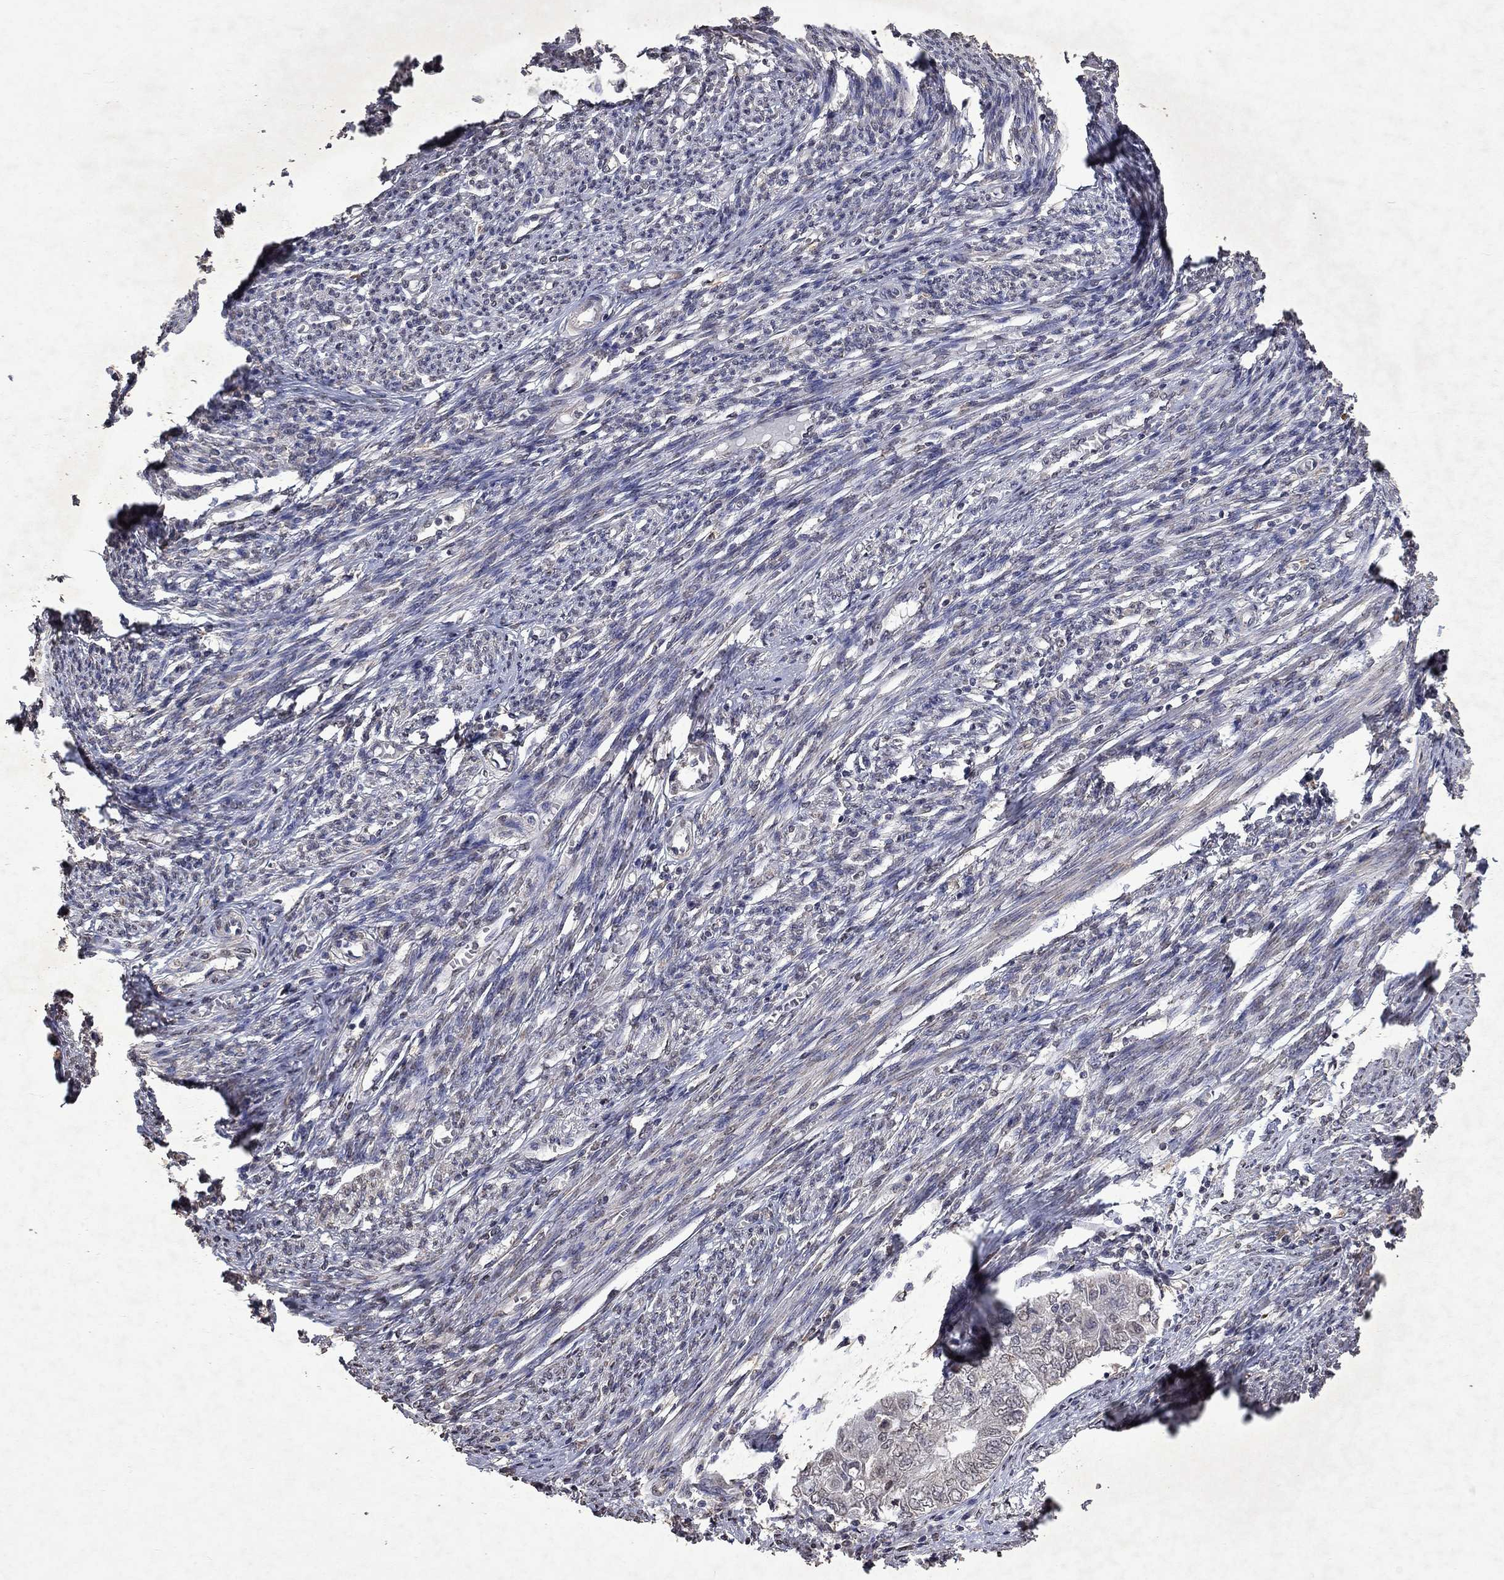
{"staining": {"intensity": "negative", "quantity": "none", "location": "none"}, "tissue": "endometrial cancer", "cell_type": "Tumor cells", "image_type": "cancer", "snomed": [{"axis": "morphology", "description": "Adenocarcinoma, NOS"}, {"axis": "topography", "description": "Endometrium"}], "caption": "High magnification brightfield microscopy of endometrial cancer (adenocarcinoma) stained with DAB (brown) and counterstained with hematoxylin (blue): tumor cells show no significant positivity.", "gene": "TTC38", "patient": {"sex": "female", "age": 62}}